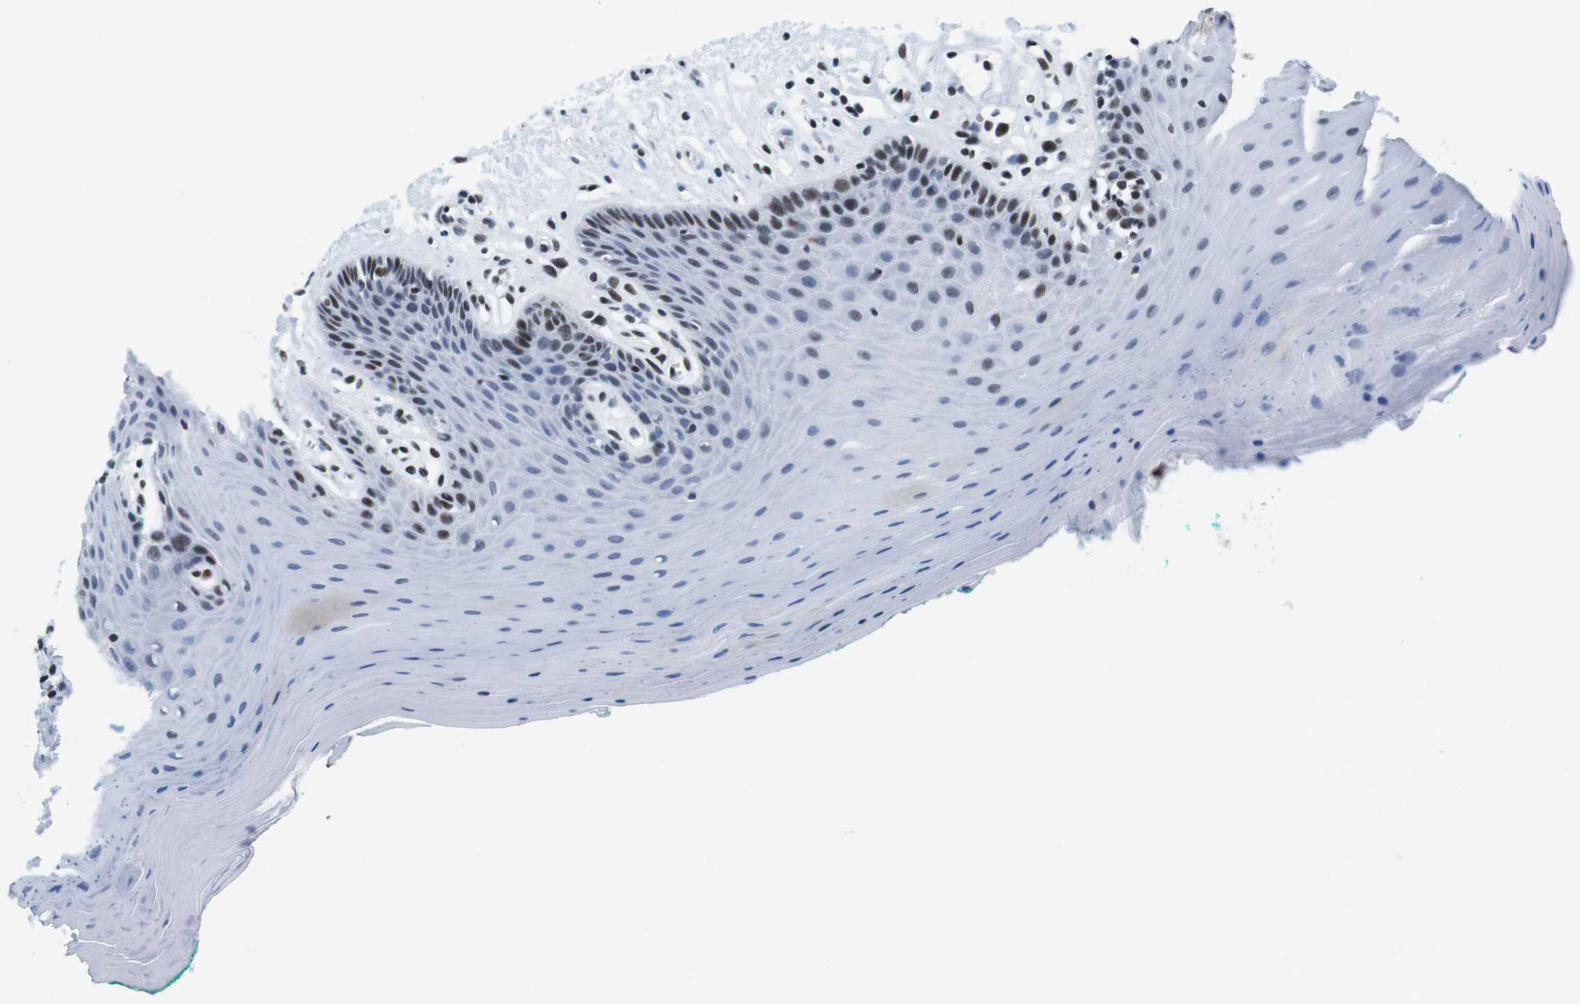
{"staining": {"intensity": "moderate", "quantity": "<25%", "location": "nuclear"}, "tissue": "oral mucosa", "cell_type": "Squamous epithelial cells", "image_type": "normal", "snomed": [{"axis": "morphology", "description": "Normal tissue, NOS"}, {"axis": "topography", "description": "Skeletal muscle"}, {"axis": "topography", "description": "Oral tissue"}], "caption": "An image of human oral mucosa stained for a protein displays moderate nuclear brown staining in squamous epithelial cells. (IHC, brightfield microscopy, high magnification).", "gene": "IFI16", "patient": {"sex": "male", "age": 58}}